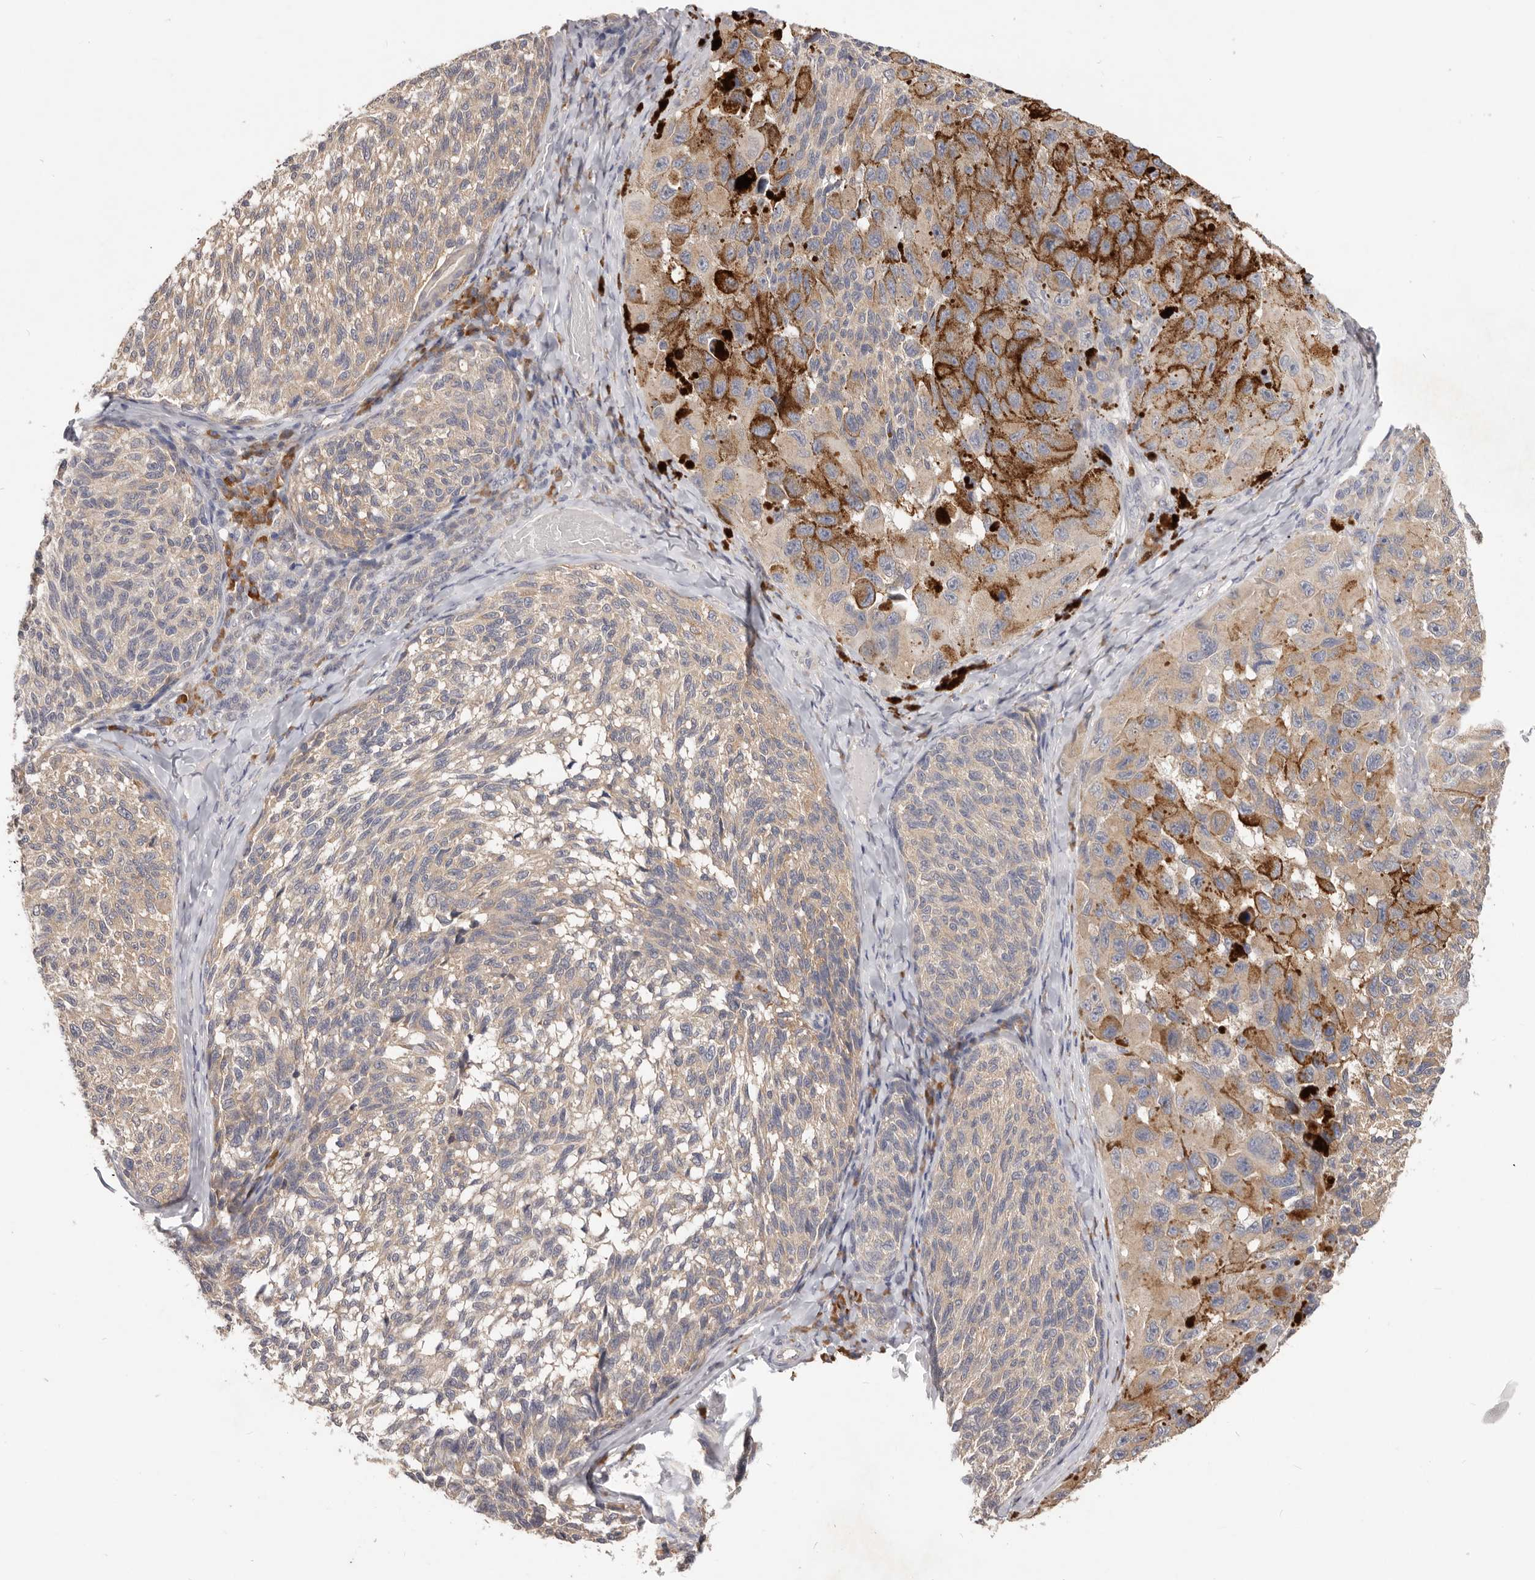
{"staining": {"intensity": "negative", "quantity": "none", "location": "none"}, "tissue": "melanoma", "cell_type": "Tumor cells", "image_type": "cancer", "snomed": [{"axis": "morphology", "description": "Malignant melanoma, NOS"}, {"axis": "topography", "description": "Skin"}], "caption": "Immunohistochemistry (IHC) histopathology image of human melanoma stained for a protein (brown), which exhibits no expression in tumor cells. (Stains: DAB (3,3'-diaminobenzidine) immunohistochemistry (IHC) with hematoxylin counter stain, Microscopy: brightfield microscopy at high magnification).", "gene": "WDR77", "patient": {"sex": "female", "age": 73}}